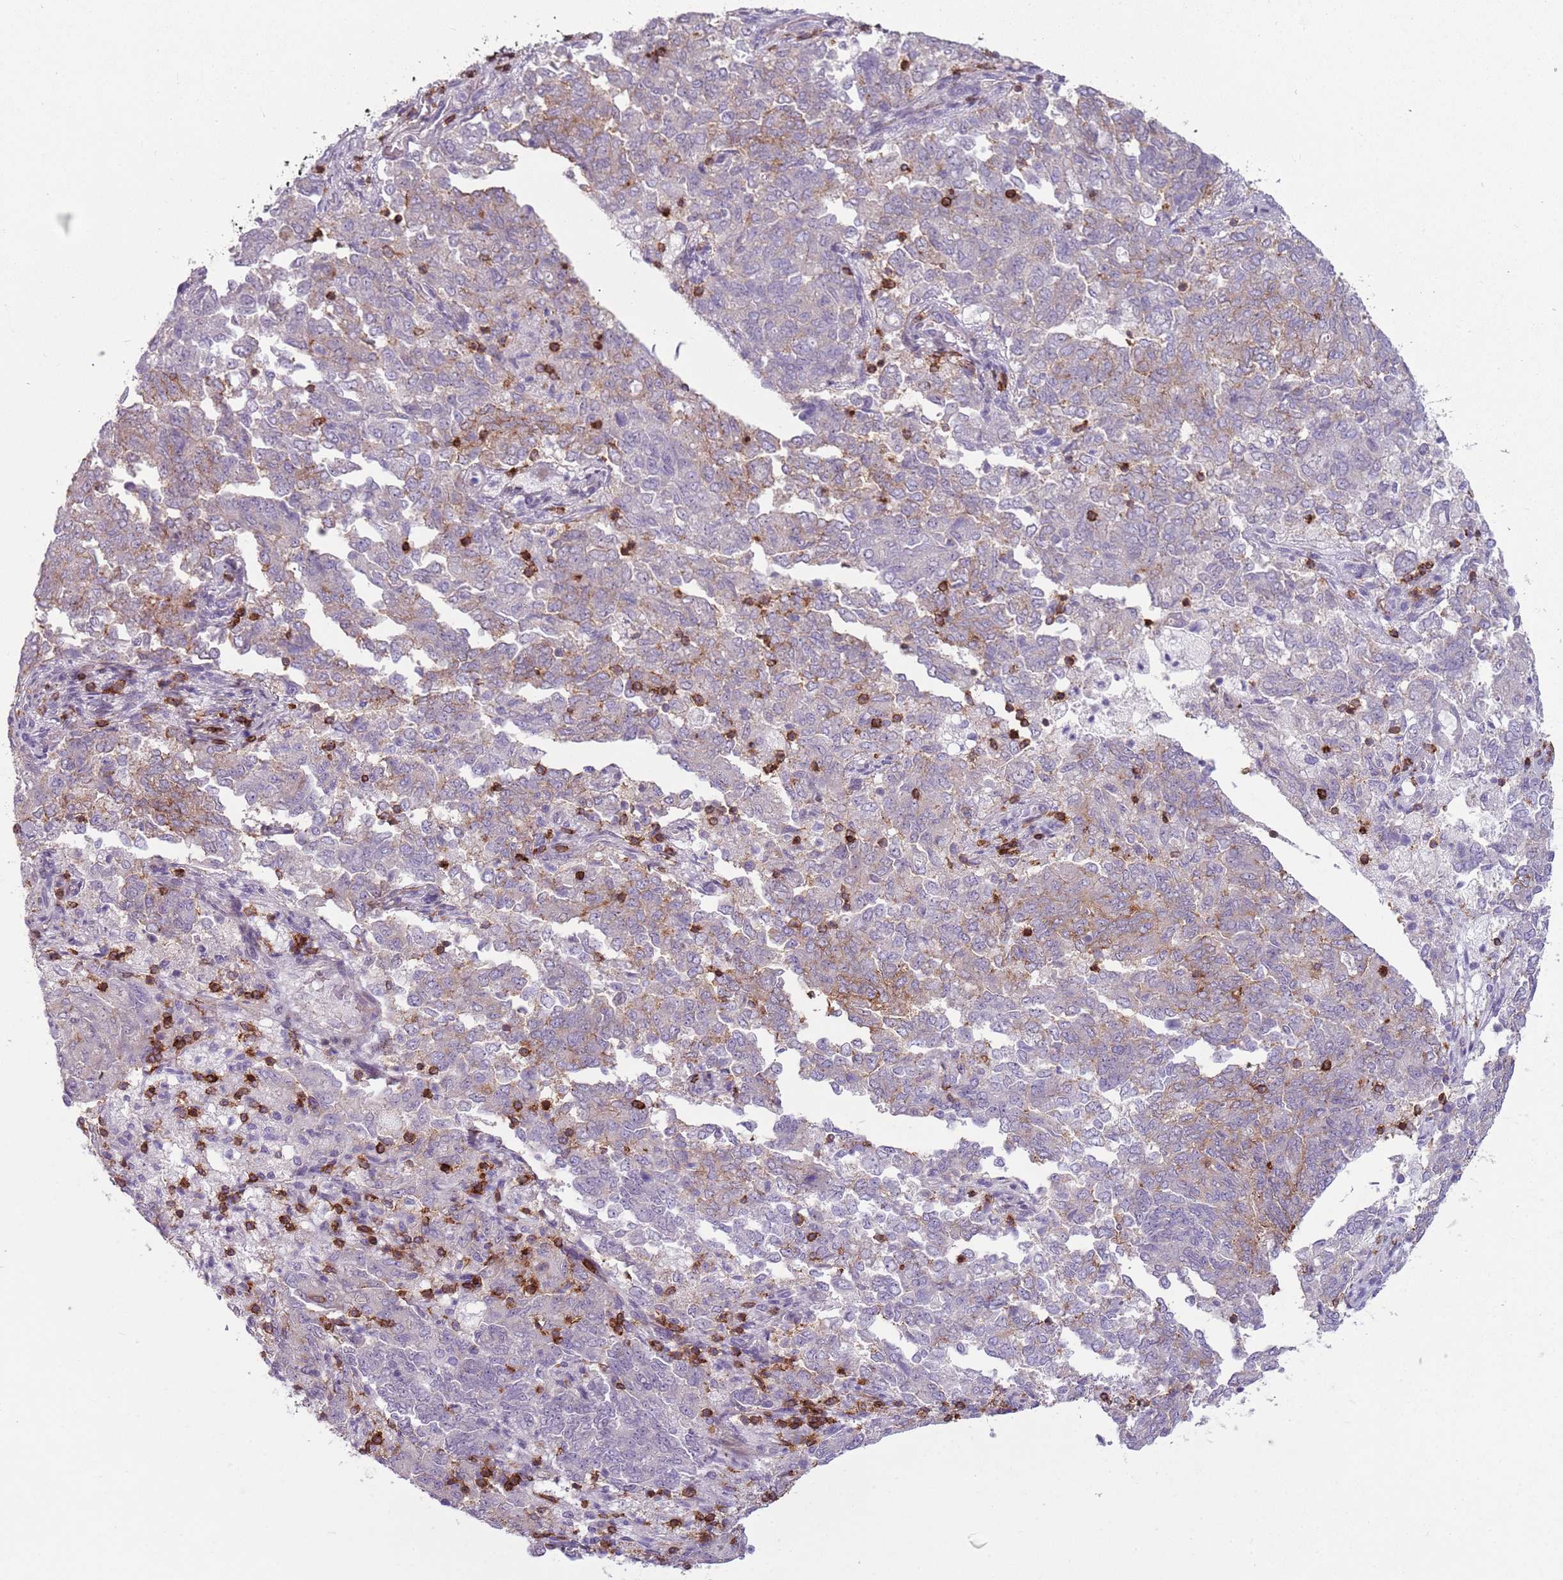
{"staining": {"intensity": "weak", "quantity": "25%-75%", "location": "cytoplasmic/membranous"}, "tissue": "endometrial cancer", "cell_type": "Tumor cells", "image_type": "cancer", "snomed": [{"axis": "morphology", "description": "Adenocarcinoma, NOS"}, {"axis": "topography", "description": "Endometrium"}], "caption": "Tumor cells demonstrate low levels of weak cytoplasmic/membranous positivity in approximately 25%-75% of cells in human endometrial cancer.", "gene": "ZNF583", "patient": {"sex": "female", "age": 80}}